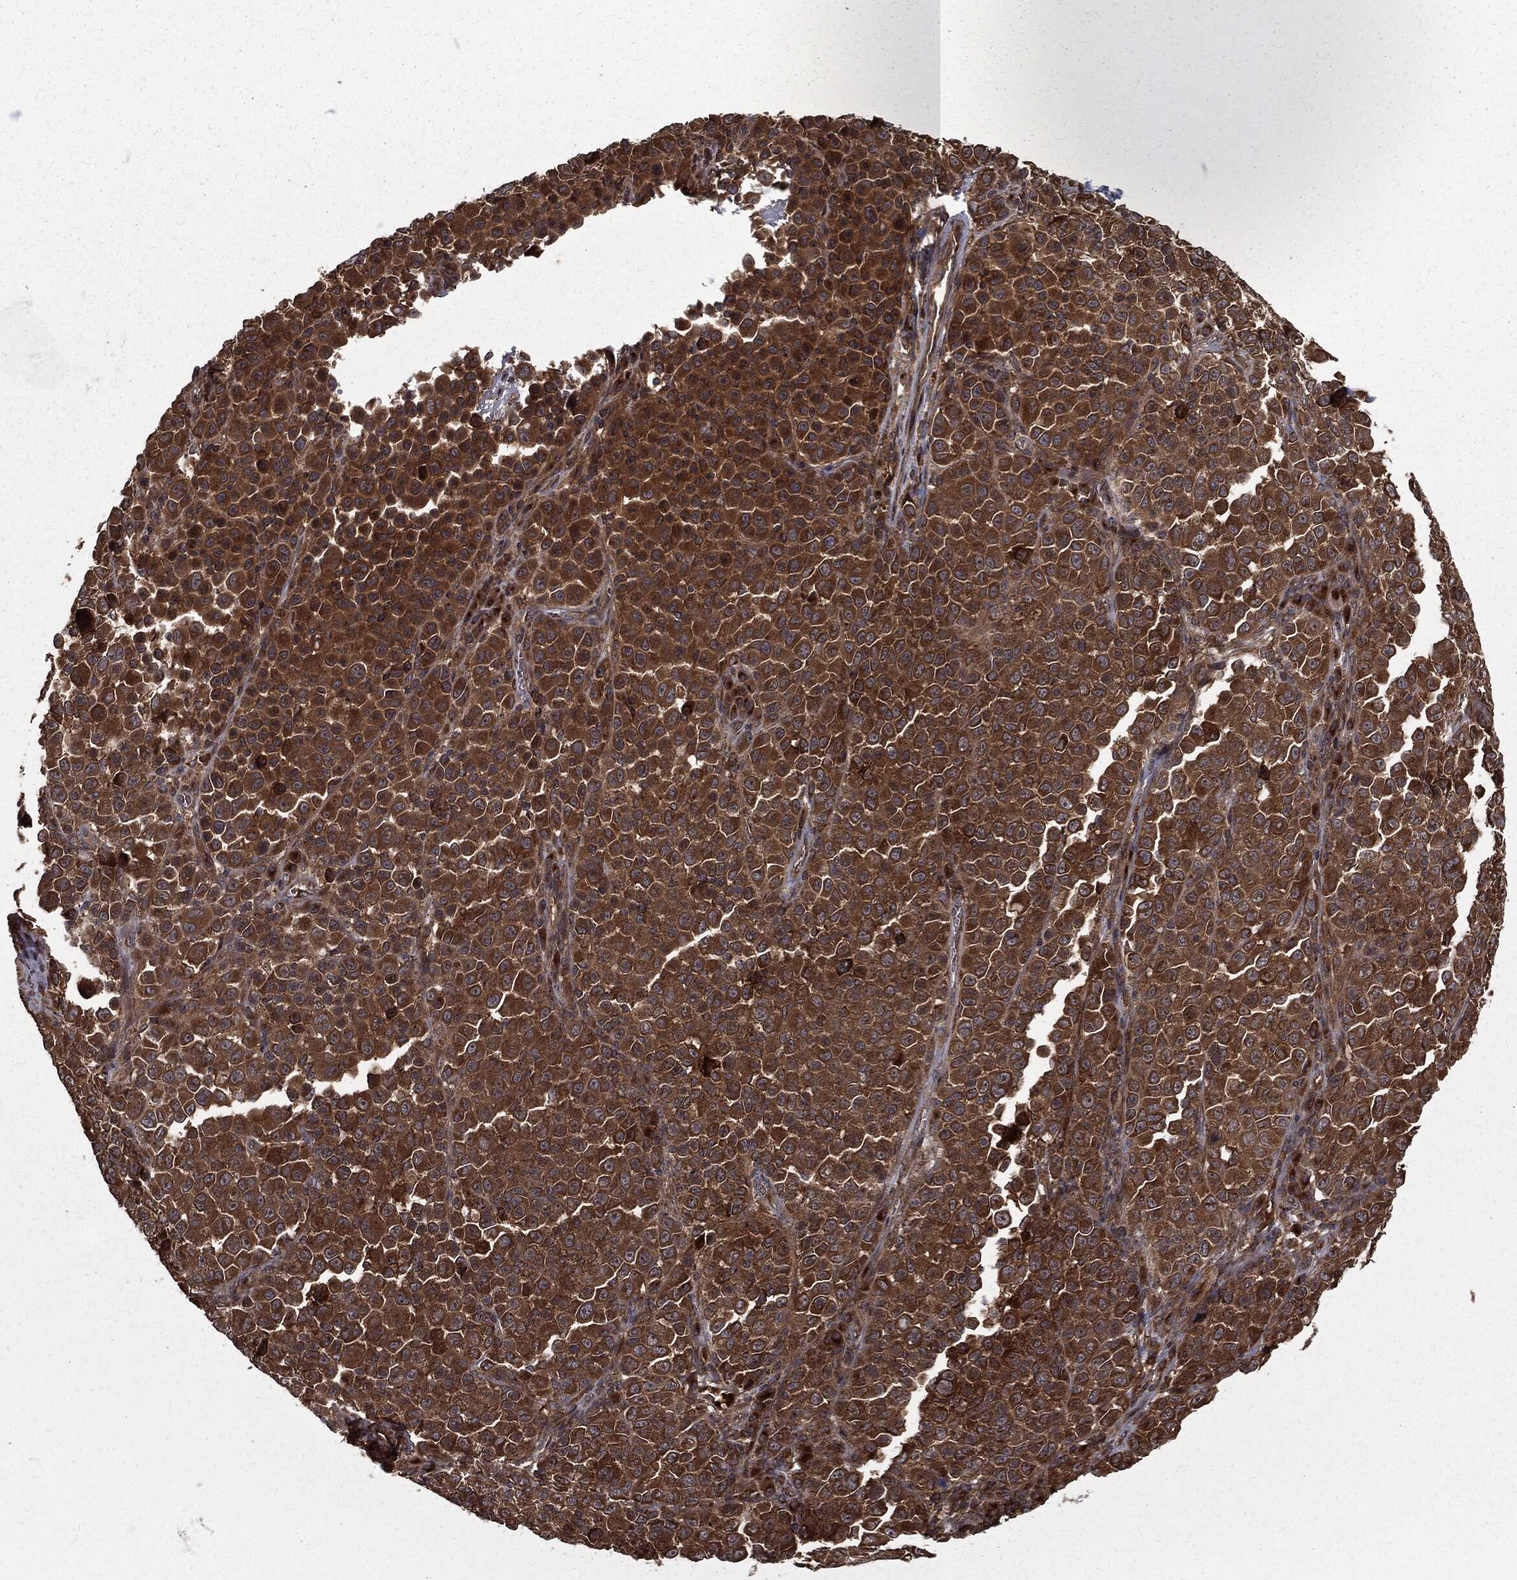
{"staining": {"intensity": "strong", "quantity": ">75%", "location": "cytoplasmic/membranous"}, "tissue": "melanoma", "cell_type": "Tumor cells", "image_type": "cancer", "snomed": [{"axis": "morphology", "description": "Malignant melanoma, NOS"}, {"axis": "topography", "description": "Skin"}], "caption": "This micrograph demonstrates IHC staining of human melanoma, with high strong cytoplasmic/membranous staining in about >75% of tumor cells.", "gene": "HTT", "patient": {"sex": "female", "age": 57}}